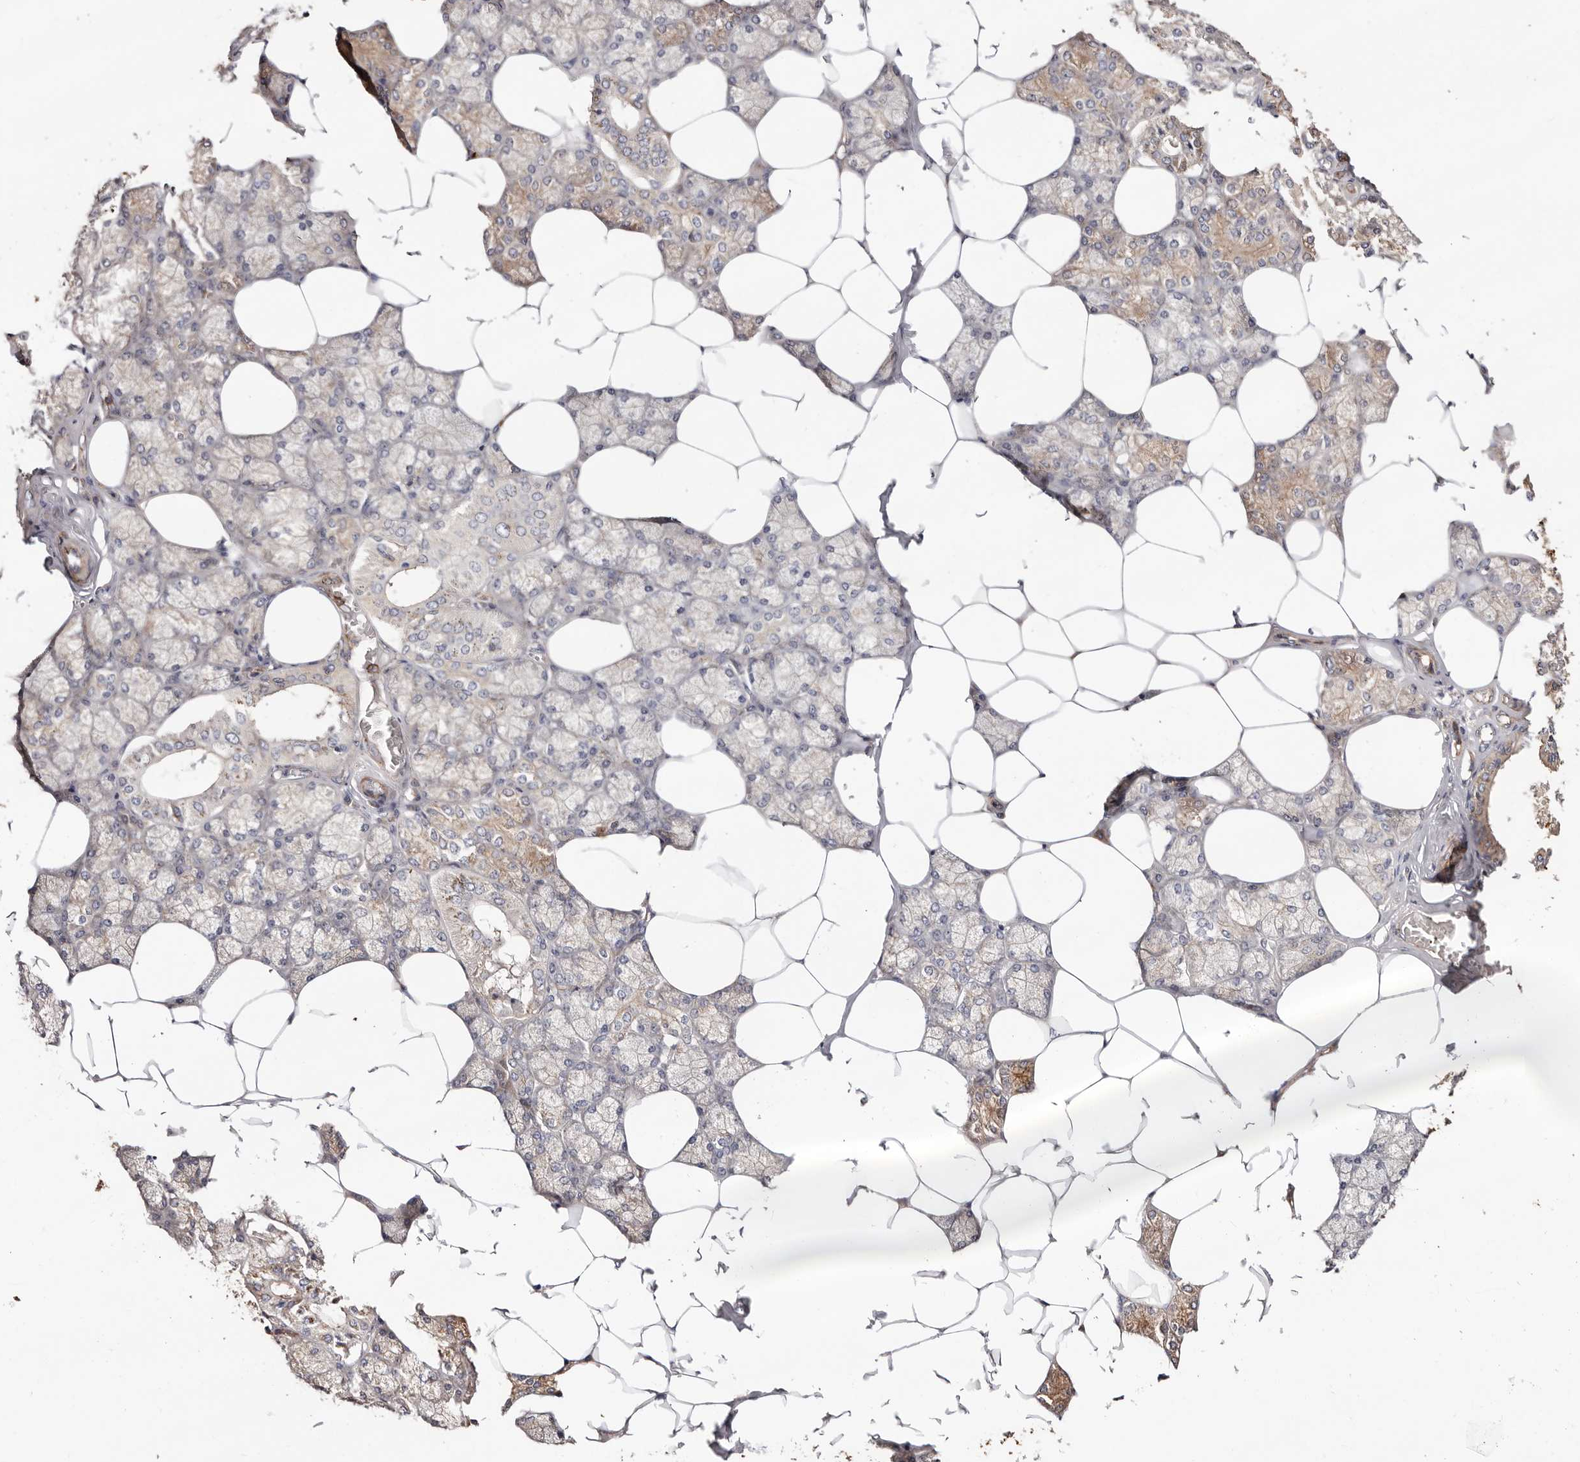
{"staining": {"intensity": "moderate", "quantity": "25%-75%", "location": "cytoplasmic/membranous"}, "tissue": "salivary gland", "cell_type": "Glandular cells", "image_type": "normal", "snomed": [{"axis": "morphology", "description": "Normal tissue, NOS"}, {"axis": "topography", "description": "Salivary gland"}], "caption": "The micrograph shows staining of benign salivary gland, revealing moderate cytoplasmic/membranous protein positivity (brown color) within glandular cells.", "gene": "PTPN22", "patient": {"sex": "male", "age": 62}}